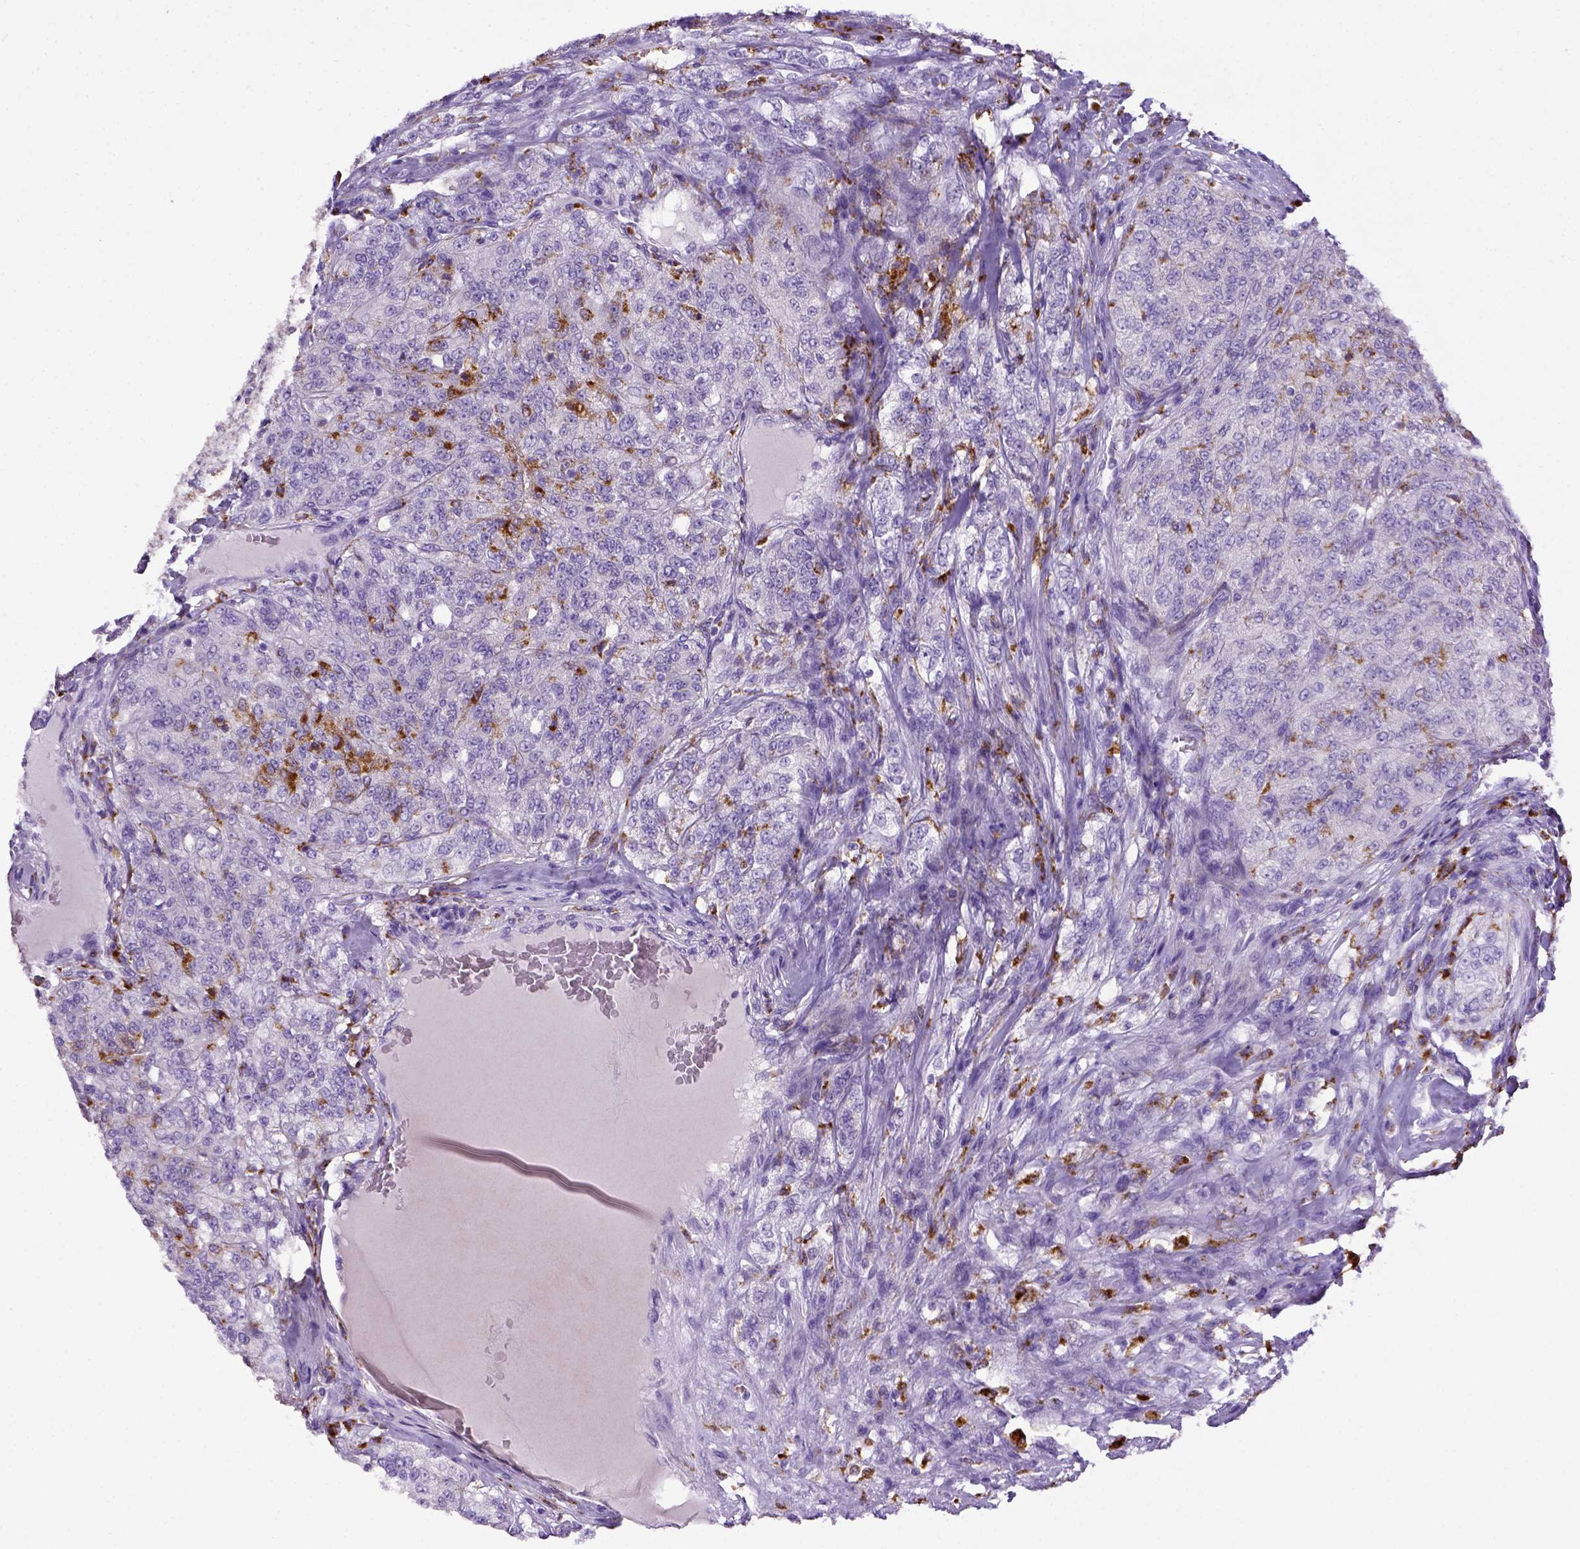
{"staining": {"intensity": "negative", "quantity": "none", "location": "none"}, "tissue": "renal cancer", "cell_type": "Tumor cells", "image_type": "cancer", "snomed": [{"axis": "morphology", "description": "Adenocarcinoma, NOS"}, {"axis": "topography", "description": "Kidney"}], "caption": "There is no significant expression in tumor cells of adenocarcinoma (renal).", "gene": "CD68", "patient": {"sex": "female", "age": 63}}